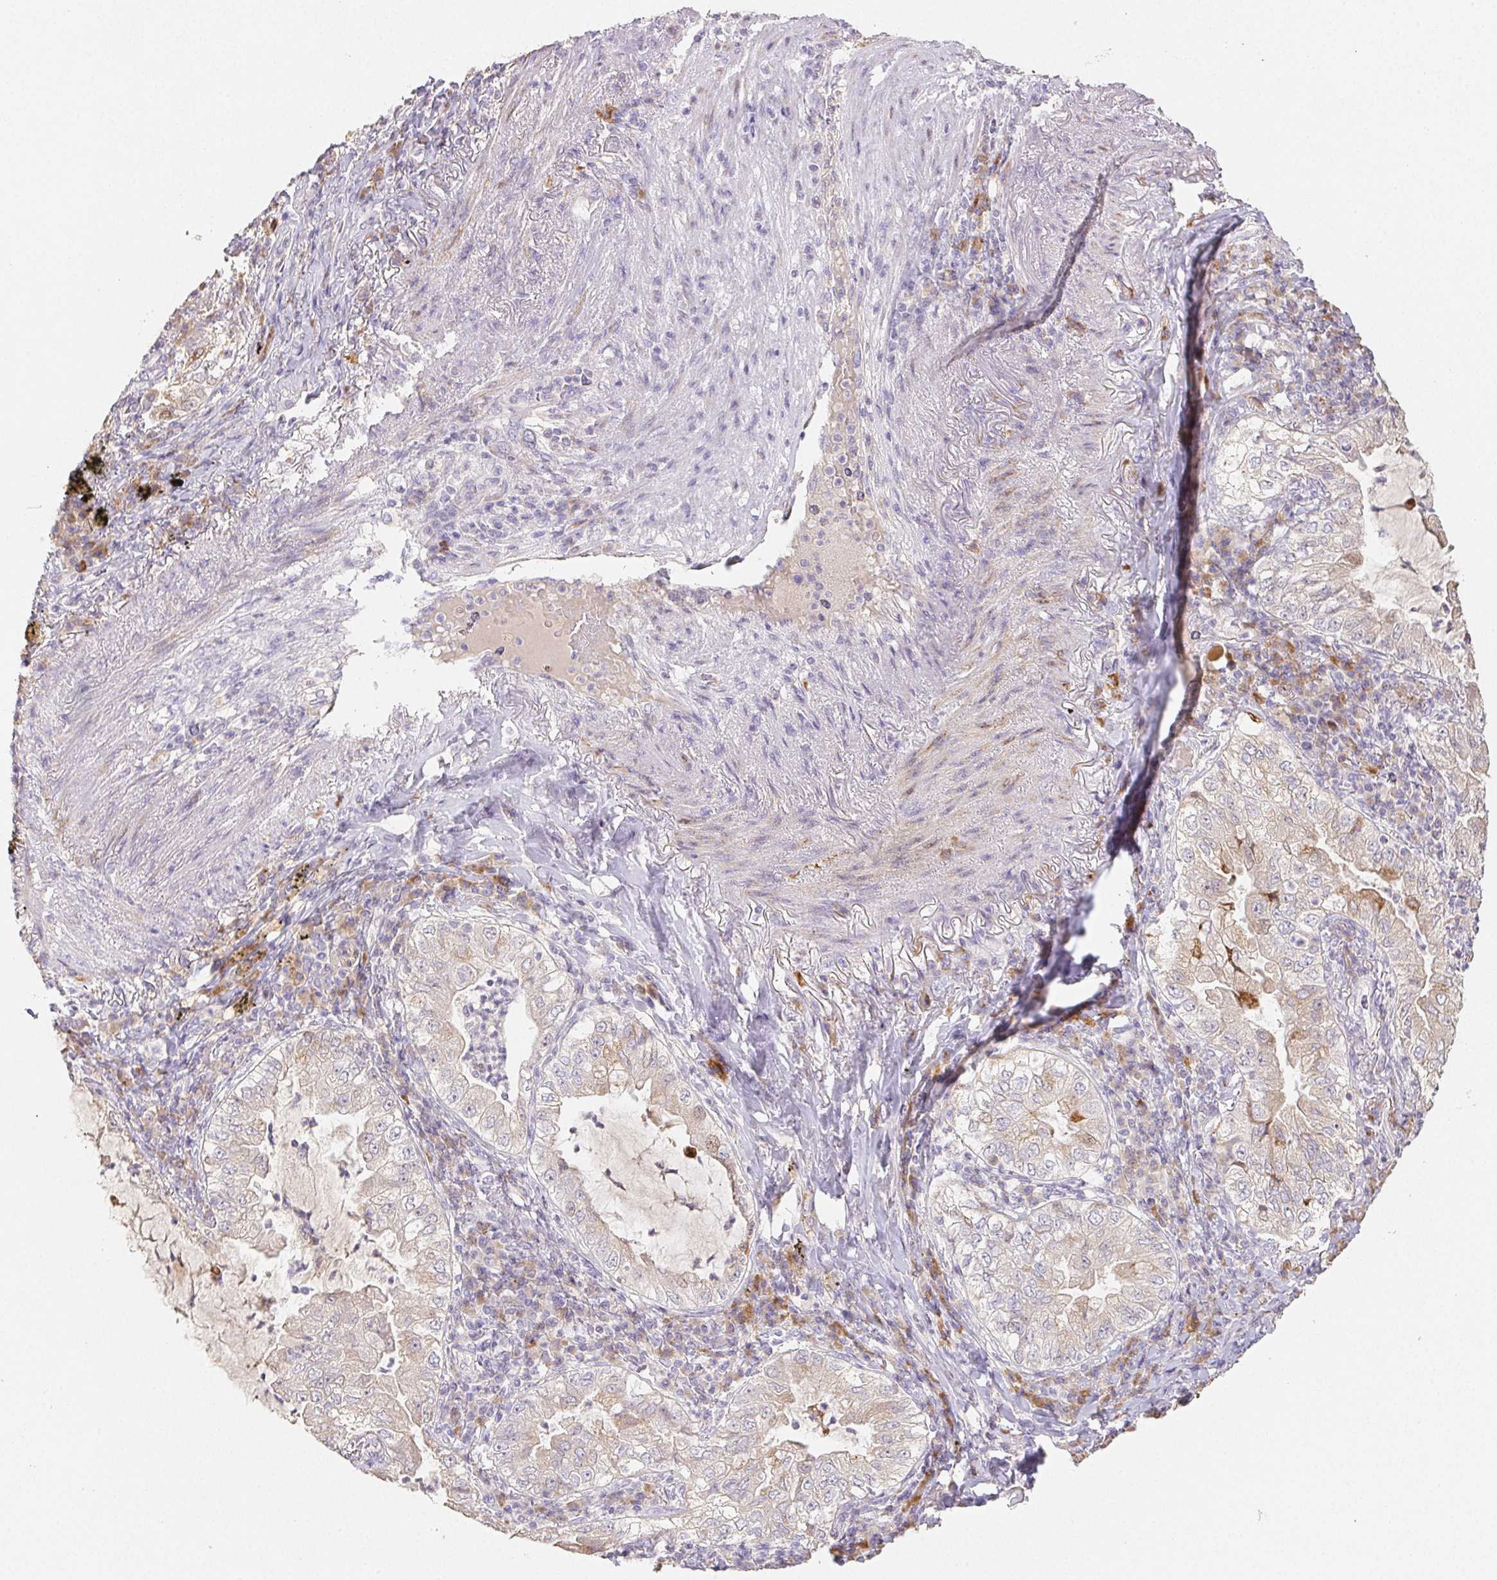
{"staining": {"intensity": "moderate", "quantity": "<25%", "location": "cytoplasmic/membranous"}, "tissue": "lung cancer", "cell_type": "Tumor cells", "image_type": "cancer", "snomed": [{"axis": "morphology", "description": "Adenocarcinoma, NOS"}, {"axis": "topography", "description": "Lung"}], "caption": "A micrograph of human lung cancer stained for a protein demonstrates moderate cytoplasmic/membranous brown staining in tumor cells. (DAB (3,3'-diaminobenzidine) IHC, brown staining for protein, blue staining for nuclei).", "gene": "ACVR1B", "patient": {"sex": "female", "age": 73}}